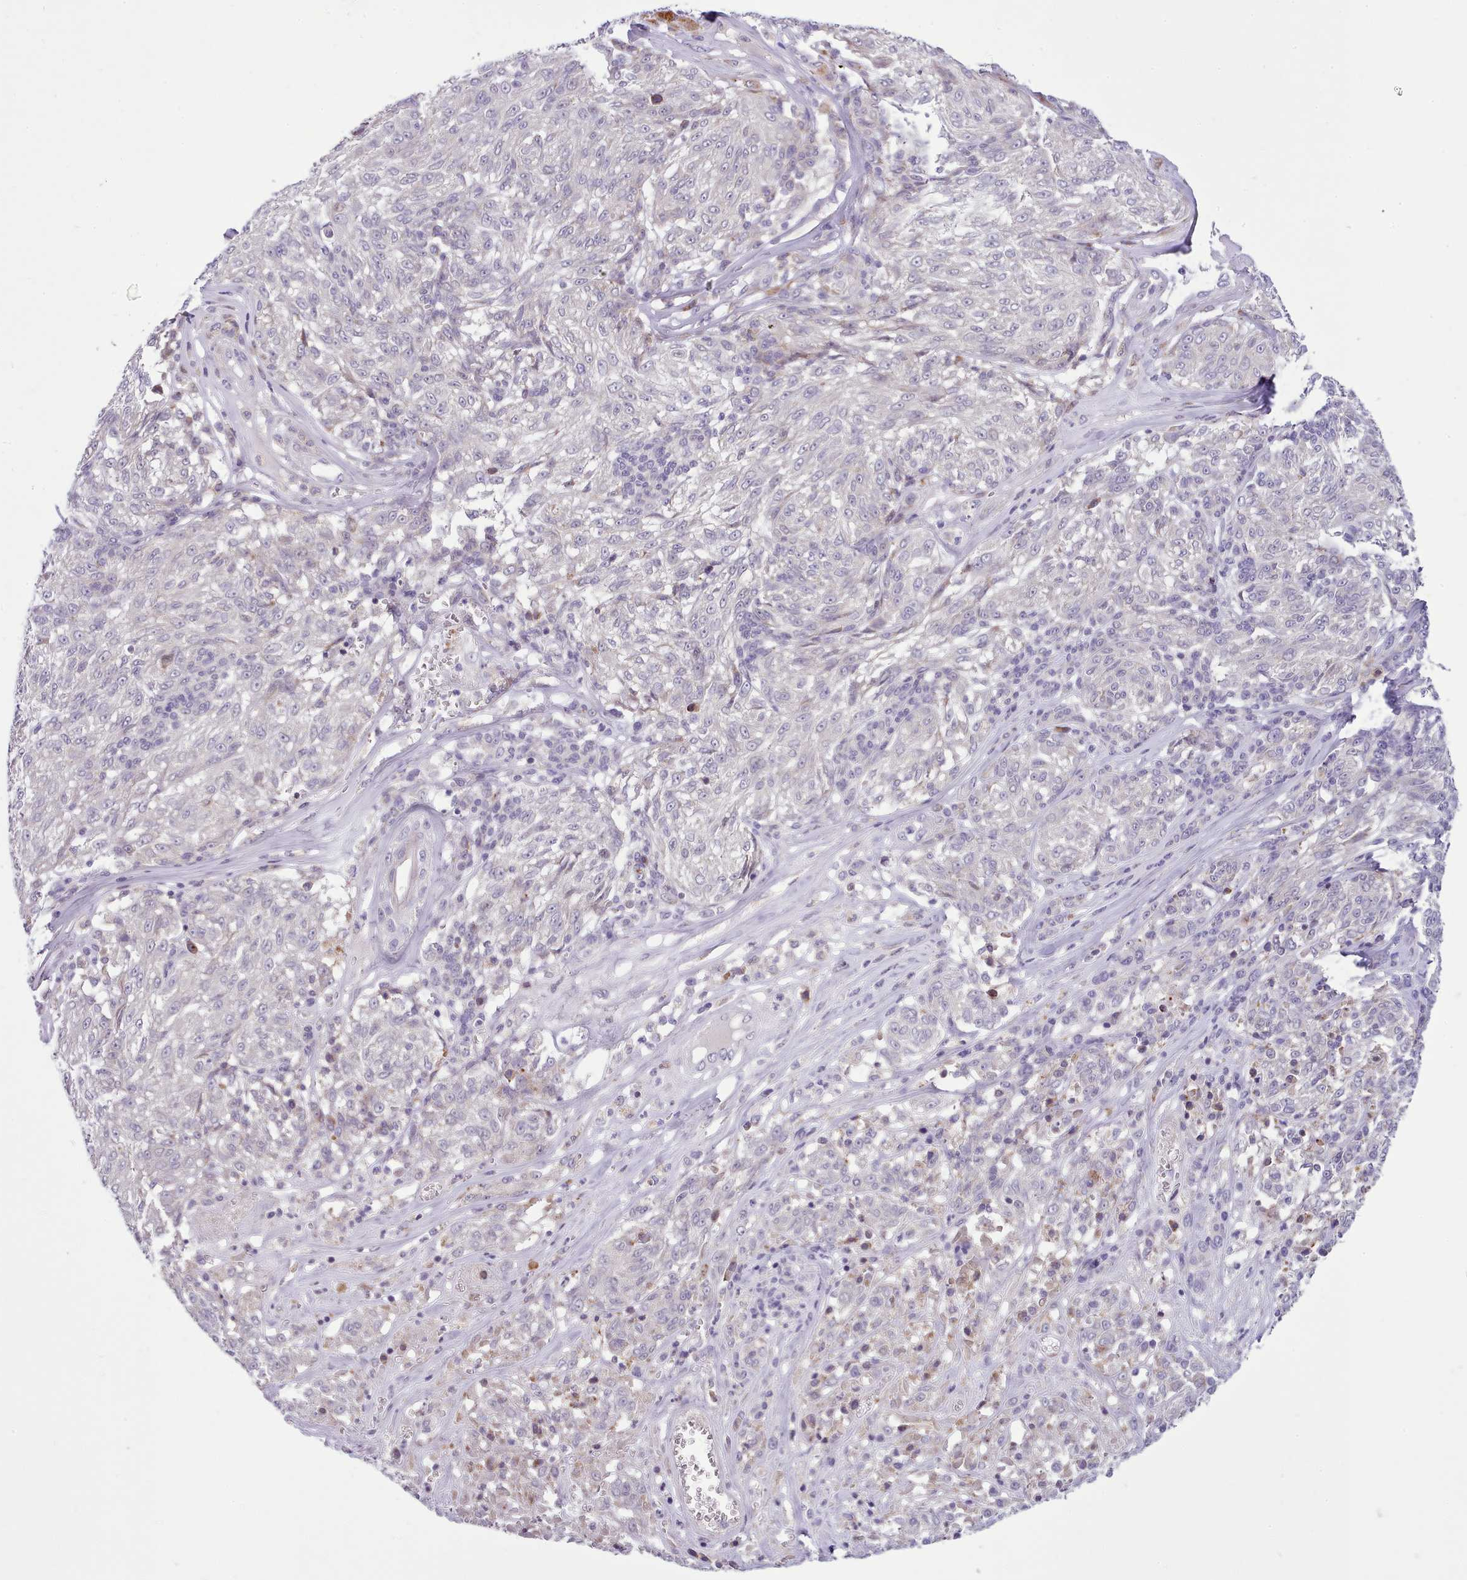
{"staining": {"intensity": "negative", "quantity": "none", "location": "none"}, "tissue": "melanoma", "cell_type": "Tumor cells", "image_type": "cancer", "snomed": [{"axis": "morphology", "description": "Malignant melanoma, NOS"}, {"axis": "topography", "description": "Skin"}], "caption": "Melanoma was stained to show a protein in brown. There is no significant positivity in tumor cells.", "gene": "FAM83E", "patient": {"sex": "female", "age": 63}}